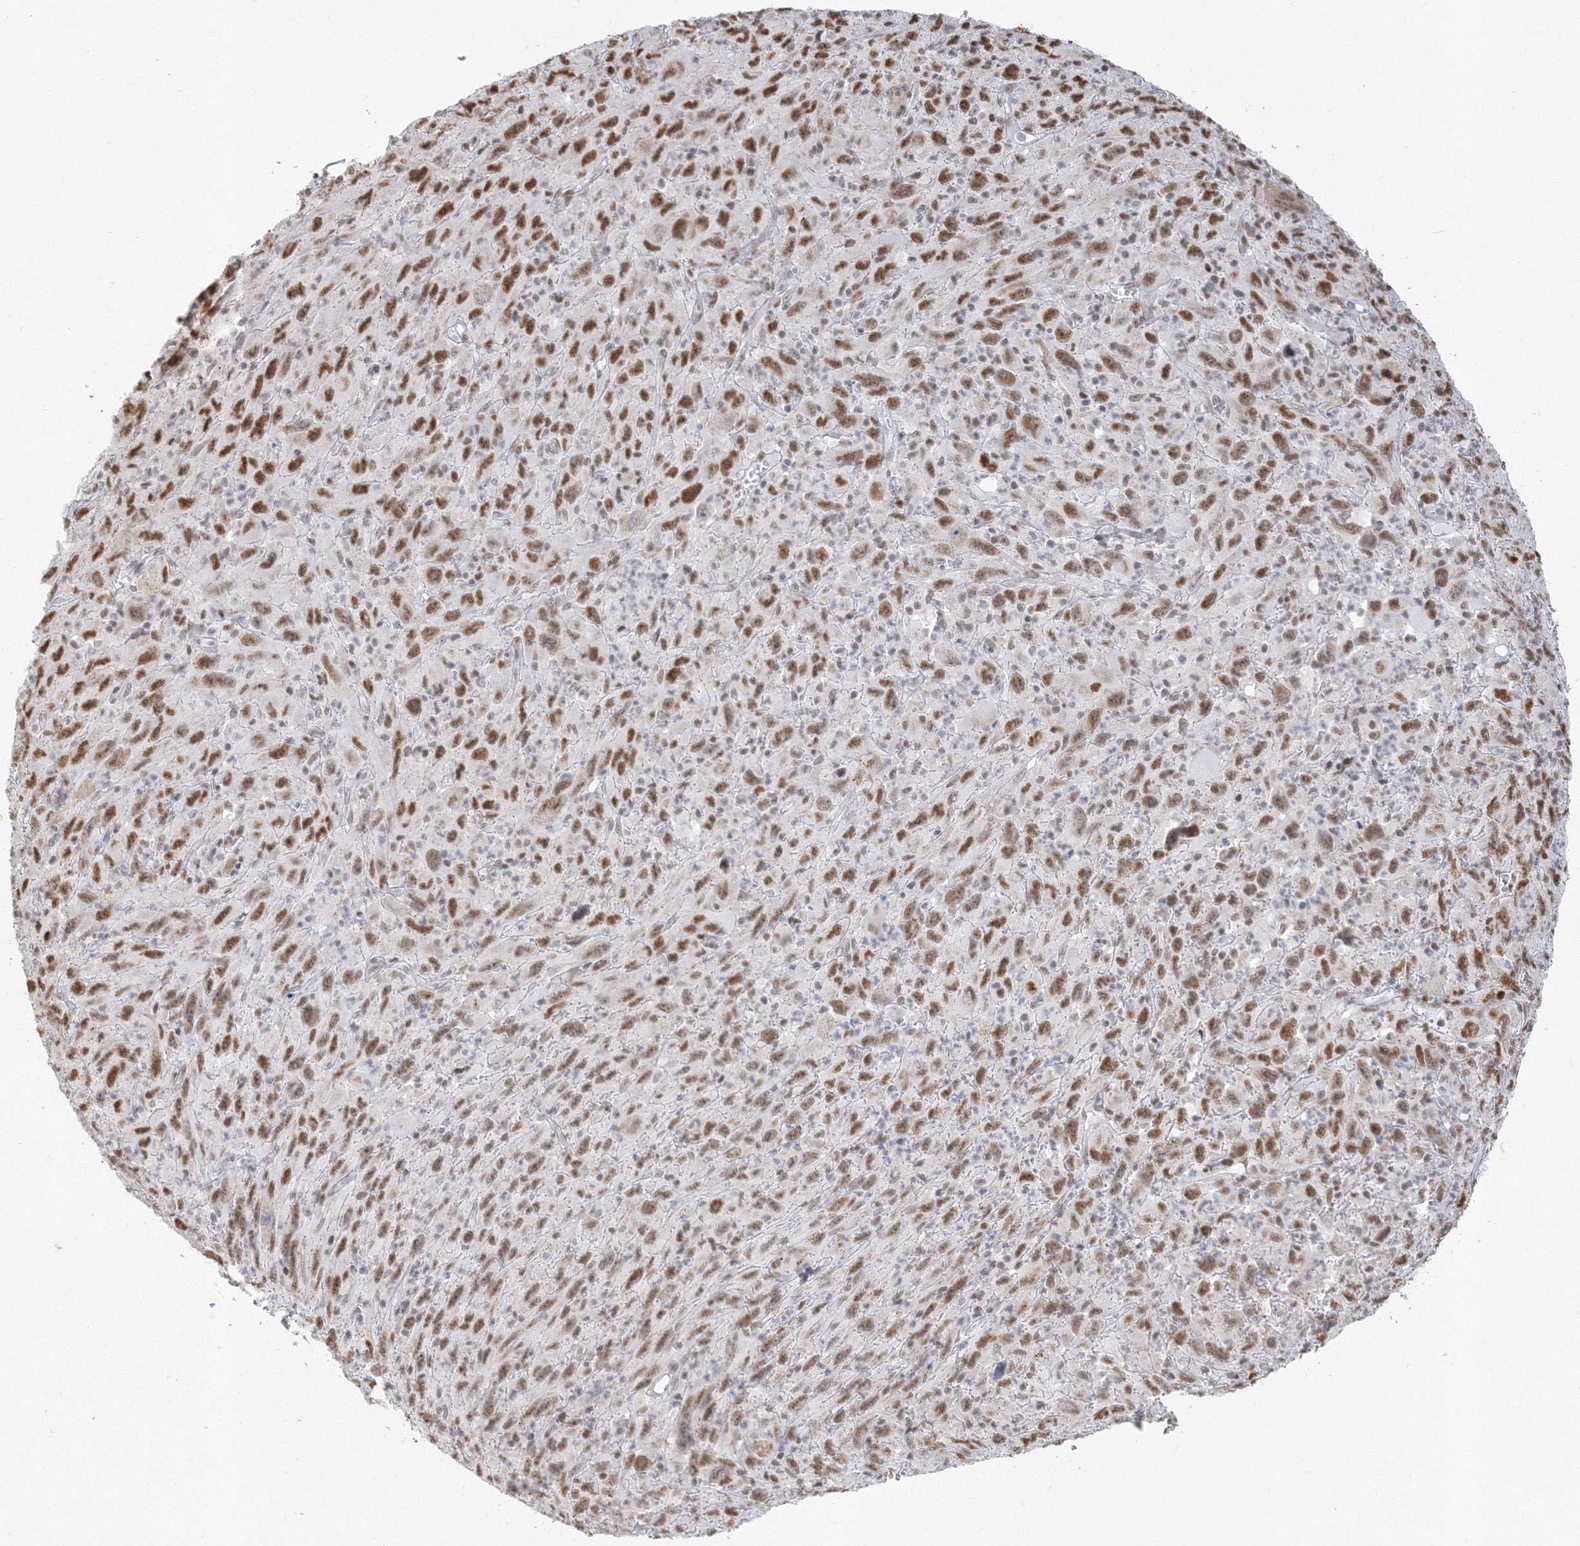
{"staining": {"intensity": "moderate", "quantity": ">75%", "location": "nuclear"}, "tissue": "melanoma", "cell_type": "Tumor cells", "image_type": "cancer", "snomed": [{"axis": "morphology", "description": "Malignant melanoma, Metastatic site"}, {"axis": "topography", "description": "Skin"}], "caption": "Protein expression analysis of human malignant melanoma (metastatic site) reveals moderate nuclear expression in about >75% of tumor cells.", "gene": "PPP4R2", "patient": {"sex": "female", "age": 56}}